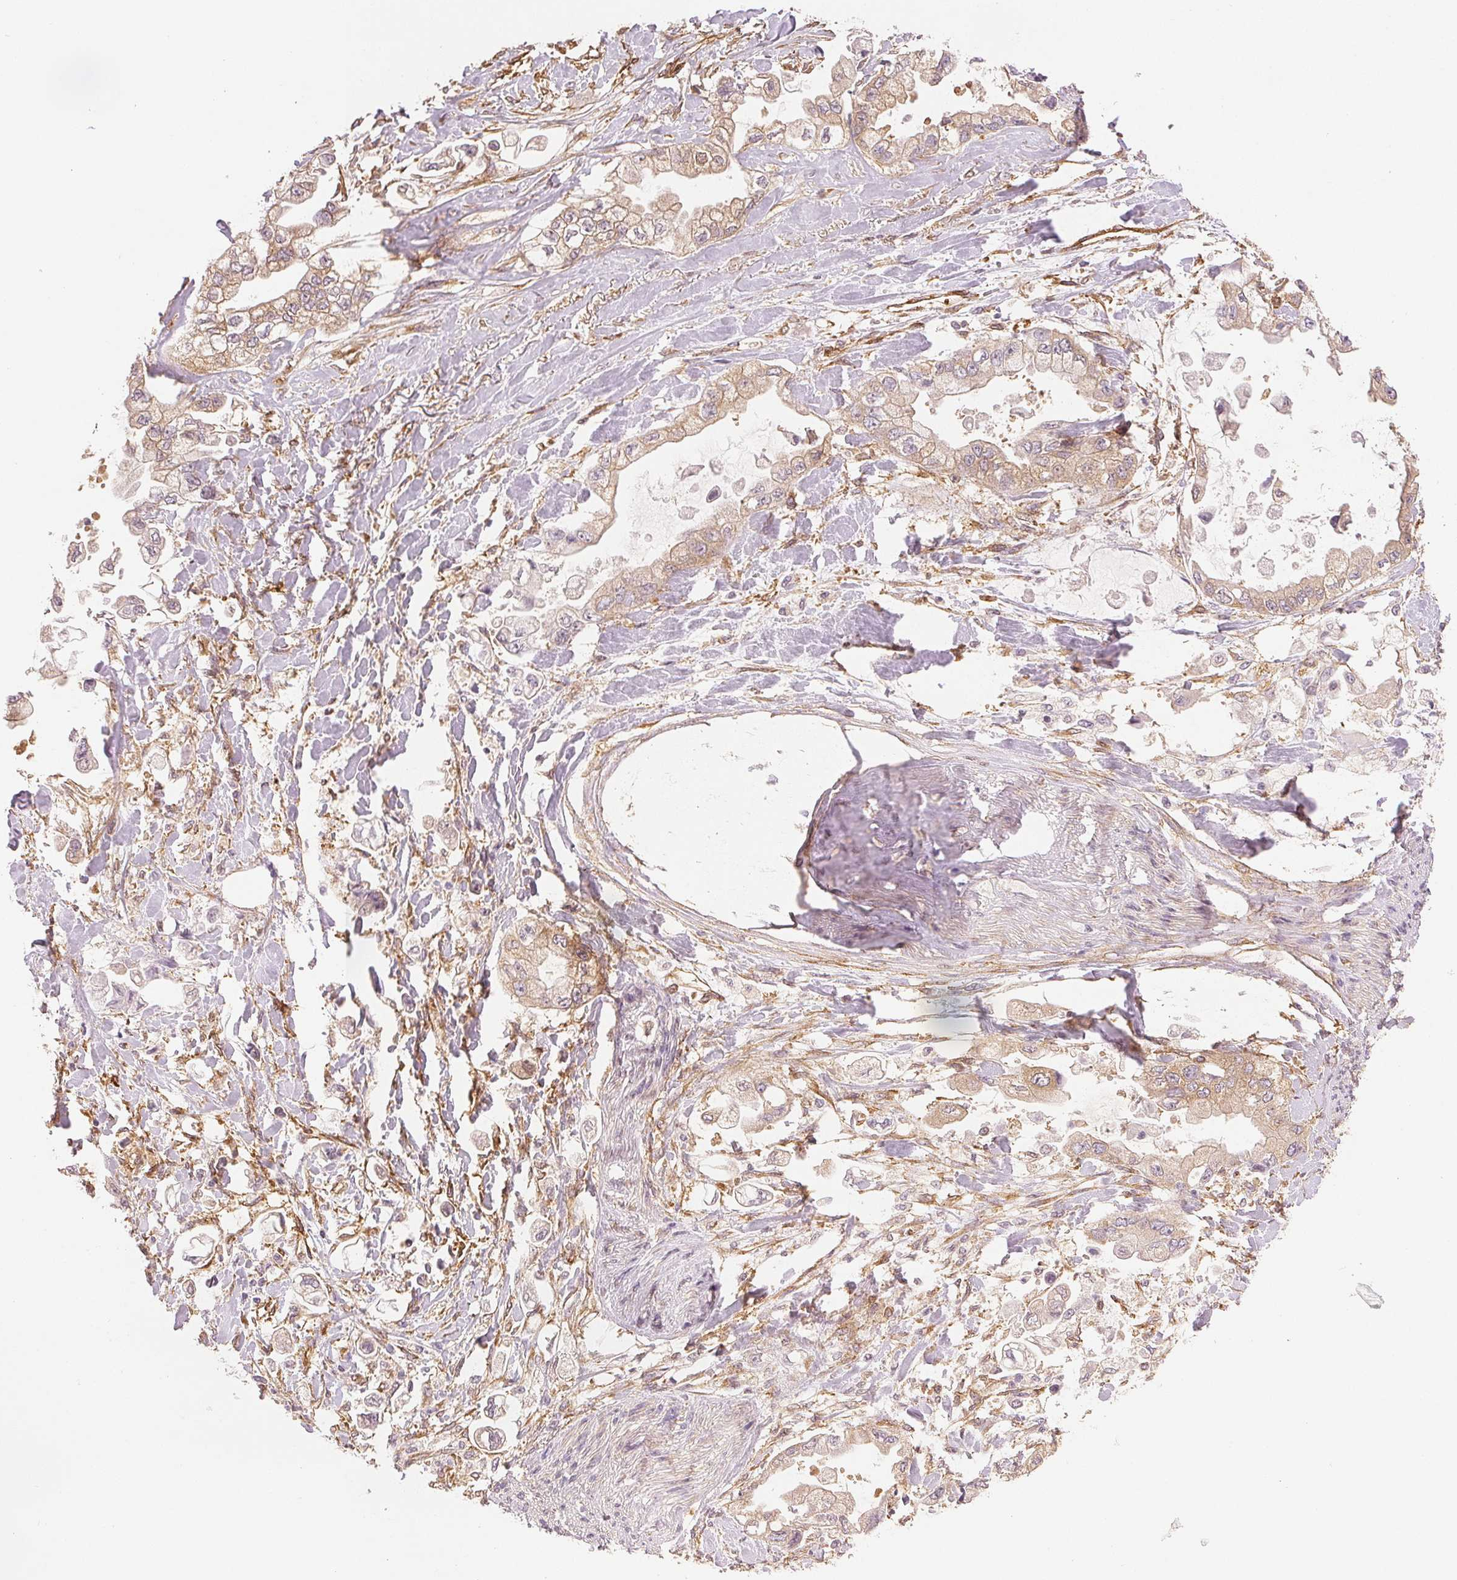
{"staining": {"intensity": "weak", "quantity": ">75%", "location": "cytoplasmic/membranous"}, "tissue": "stomach cancer", "cell_type": "Tumor cells", "image_type": "cancer", "snomed": [{"axis": "morphology", "description": "Adenocarcinoma, NOS"}, {"axis": "topography", "description": "Stomach"}], "caption": "Stomach cancer (adenocarcinoma) was stained to show a protein in brown. There is low levels of weak cytoplasmic/membranous expression in approximately >75% of tumor cells.", "gene": "DIAPH2", "patient": {"sex": "male", "age": 62}}